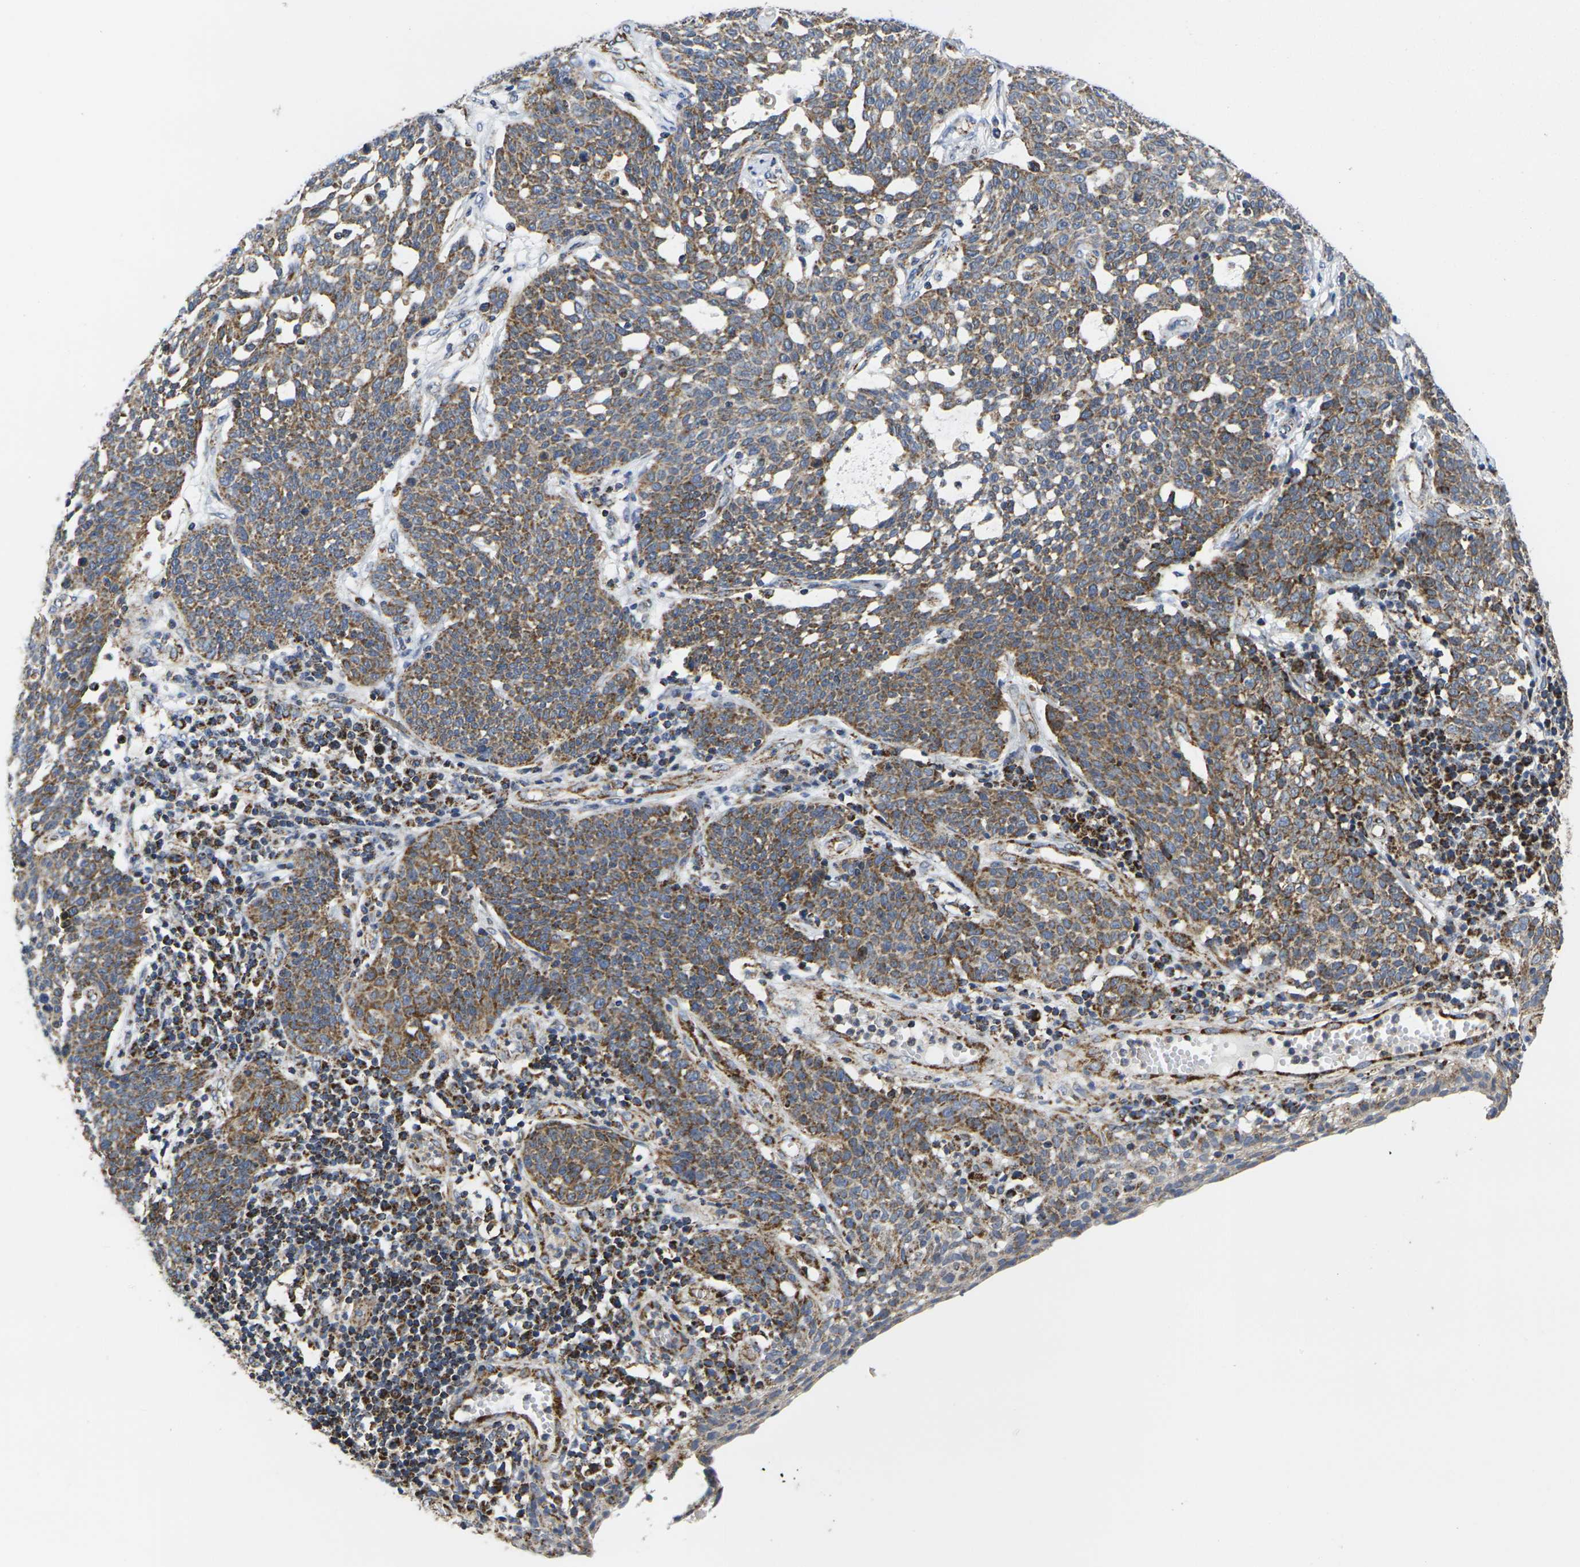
{"staining": {"intensity": "moderate", "quantity": ">75%", "location": "cytoplasmic/membranous"}, "tissue": "cervical cancer", "cell_type": "Tumor cells", "image_type": "cancer", "snomed": [{"axis": "morphology", "description": "Squamous cell carcinoma, NOS"}, {"axis": "topography", "description": "Cervix"}], "caption": "Immunohistochemistry (IHC) photomicrograph of neoplastic tissue: human cervical squamous cell carcinoma stained using immunohistochemistry (IHC) exhibits medium levels of moderate protein expression localized specifically in the cytoplasmic/membranous of tumor cells, appearing as a cytoplasmic/membranous brown color.", "gene": "P2RY11", "patient": {"sex": "female", "age": 34}}